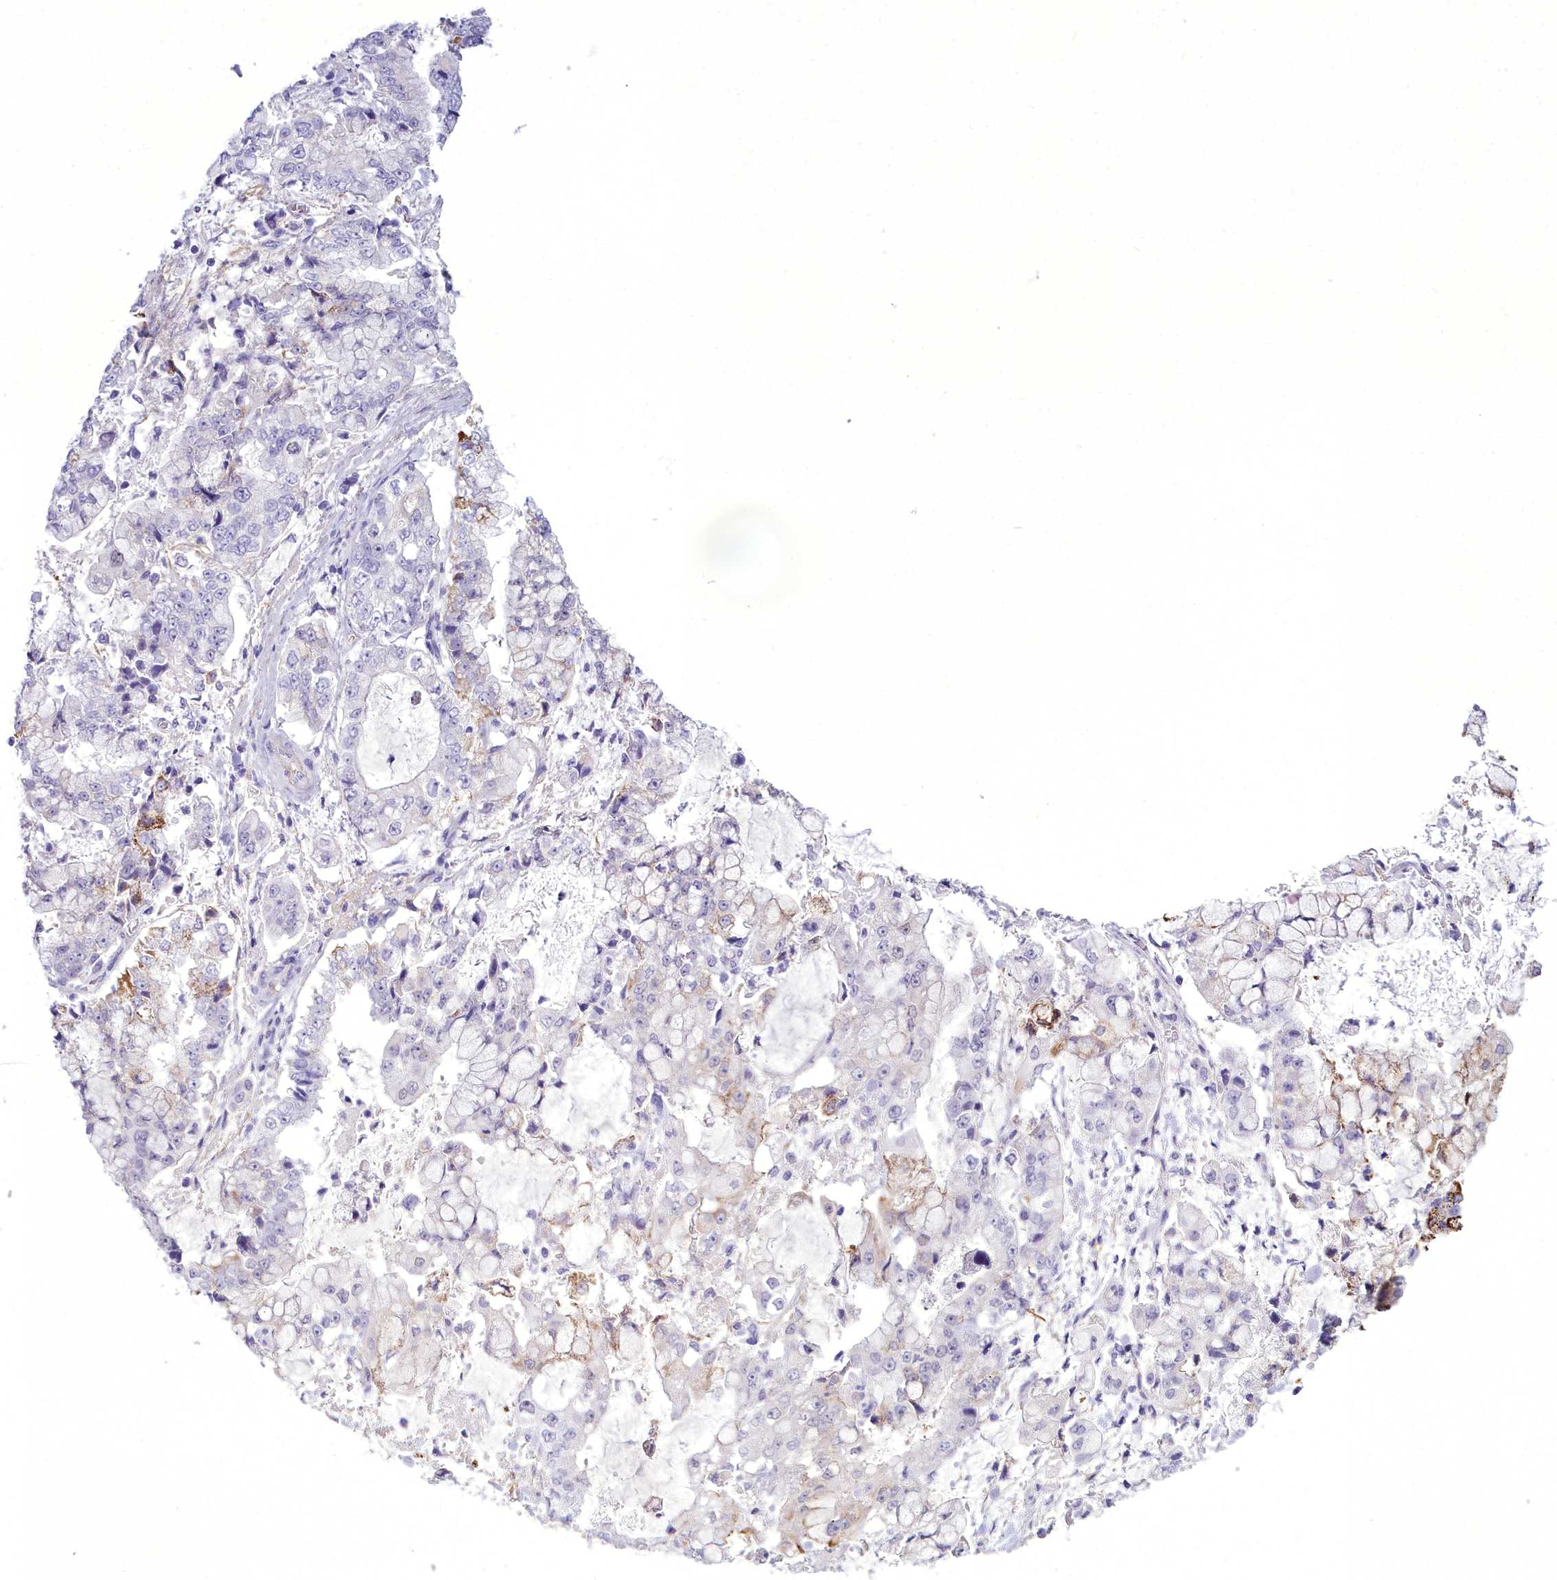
{"staining": {"intensity": "moderate", "quantity": "<25%", "location": "cytoplasmic/membranous"}, "tissue": "stomach cancer", "cell_type": "Tumor cells", "image_type": "cancer", "snomed": [{"axis": "morphology", "description": "Adenocarcinoma, NOS"}, {"axis": "topography", "description": "Stomach"}], "caption": "Moderate cytoplasmic/membranous protein expression is appreciated in approximately <25% of tumor cells in stomach cancer (adenocarcinoma).", "gene": "OSTN", "patient": {"sex": "male", "age": 76}}